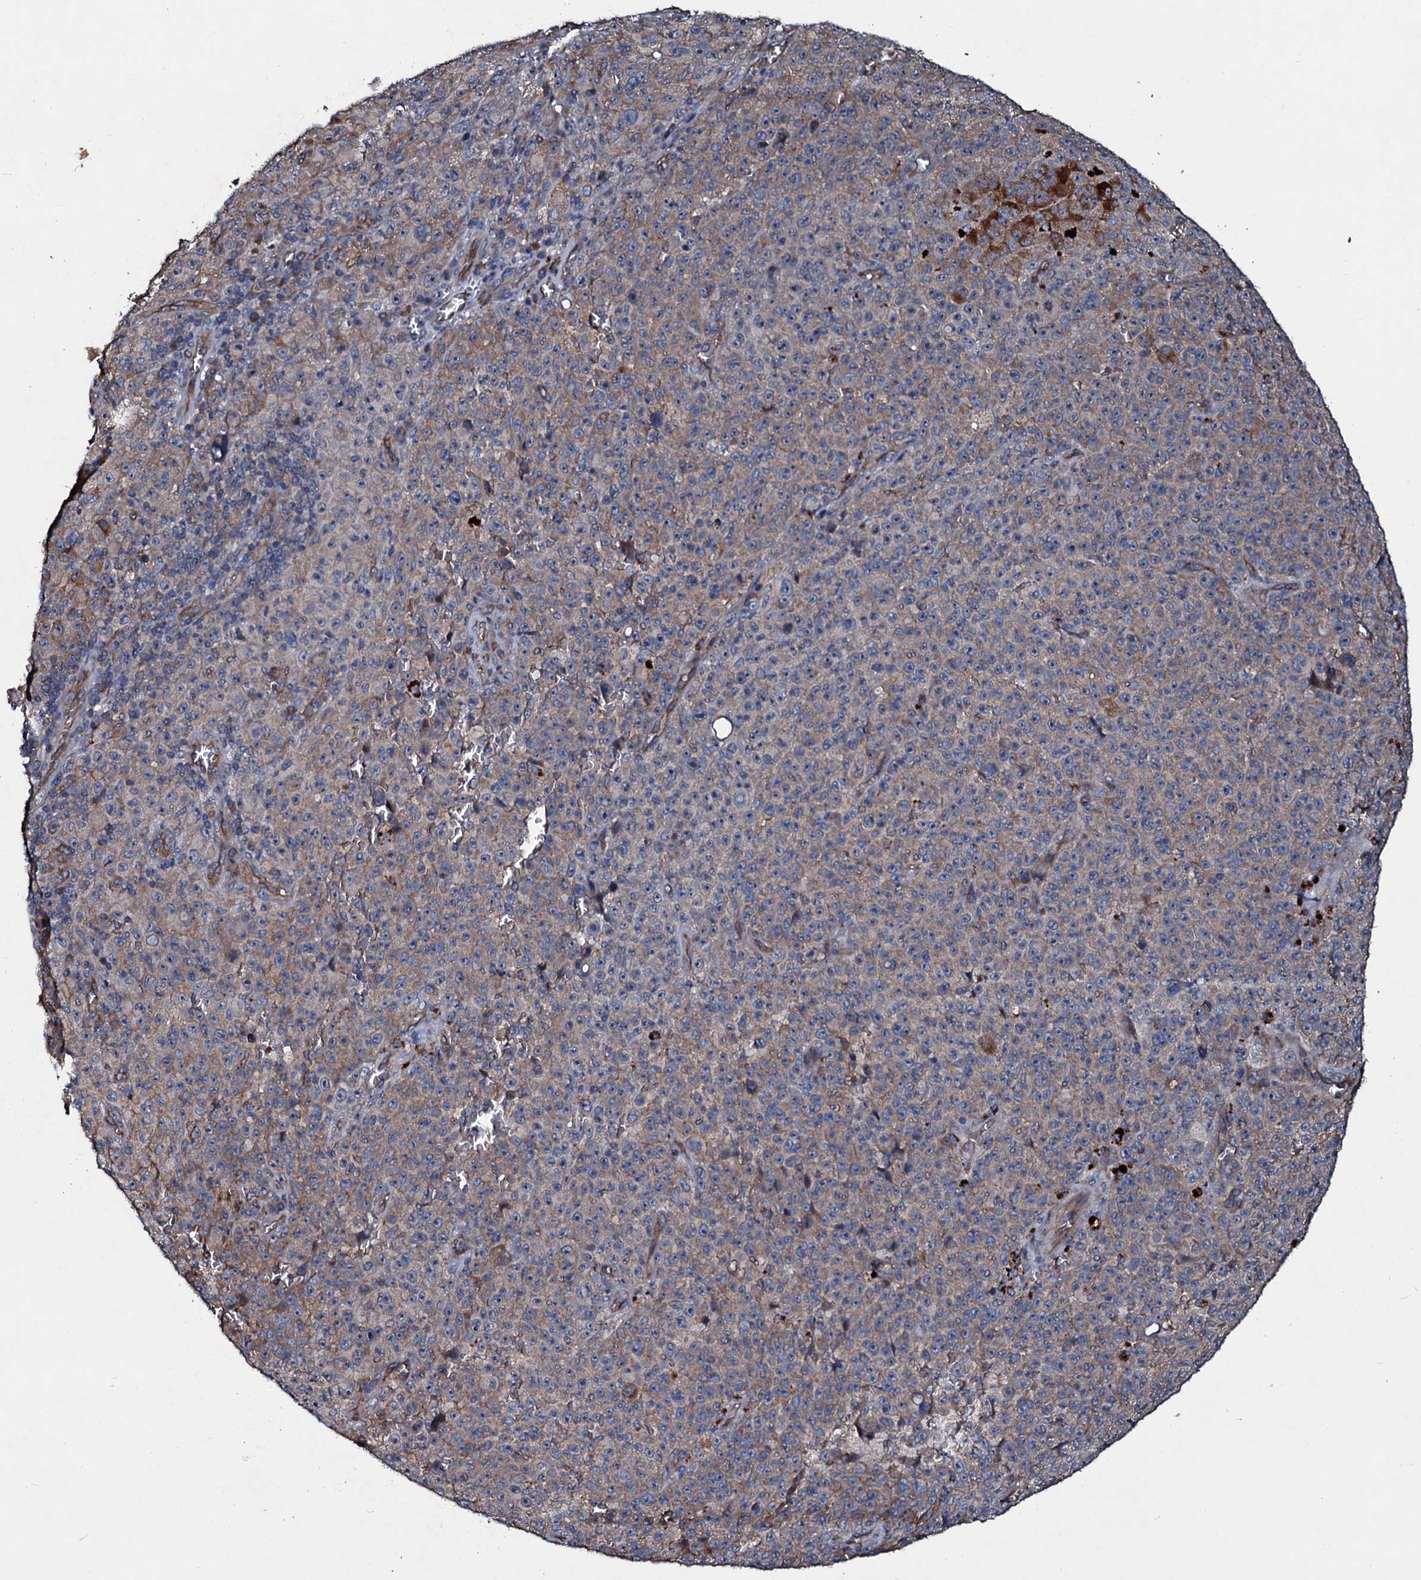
{"staining": {"intensity": "weak", "quantity": "25%-75%", "location": "cytoplasmic/membranous"}, "tissue": "melanoma", "cell_type": "Tumor cells", "image_type": "cancer", "snomed": [{"axis": "morphology", "description": "Malignant melanoma, NOS"}, {"axis": "topography", "description": "Skin"}], "caption": "Immunohistochemical staining of human malignant melanoma exhibits low levels of weak cytoplasmic/membranous staining in about 25%-75% of tumor cells.", "gene": "DMAC2", "patient": {"sex": "female", "age": 82}}